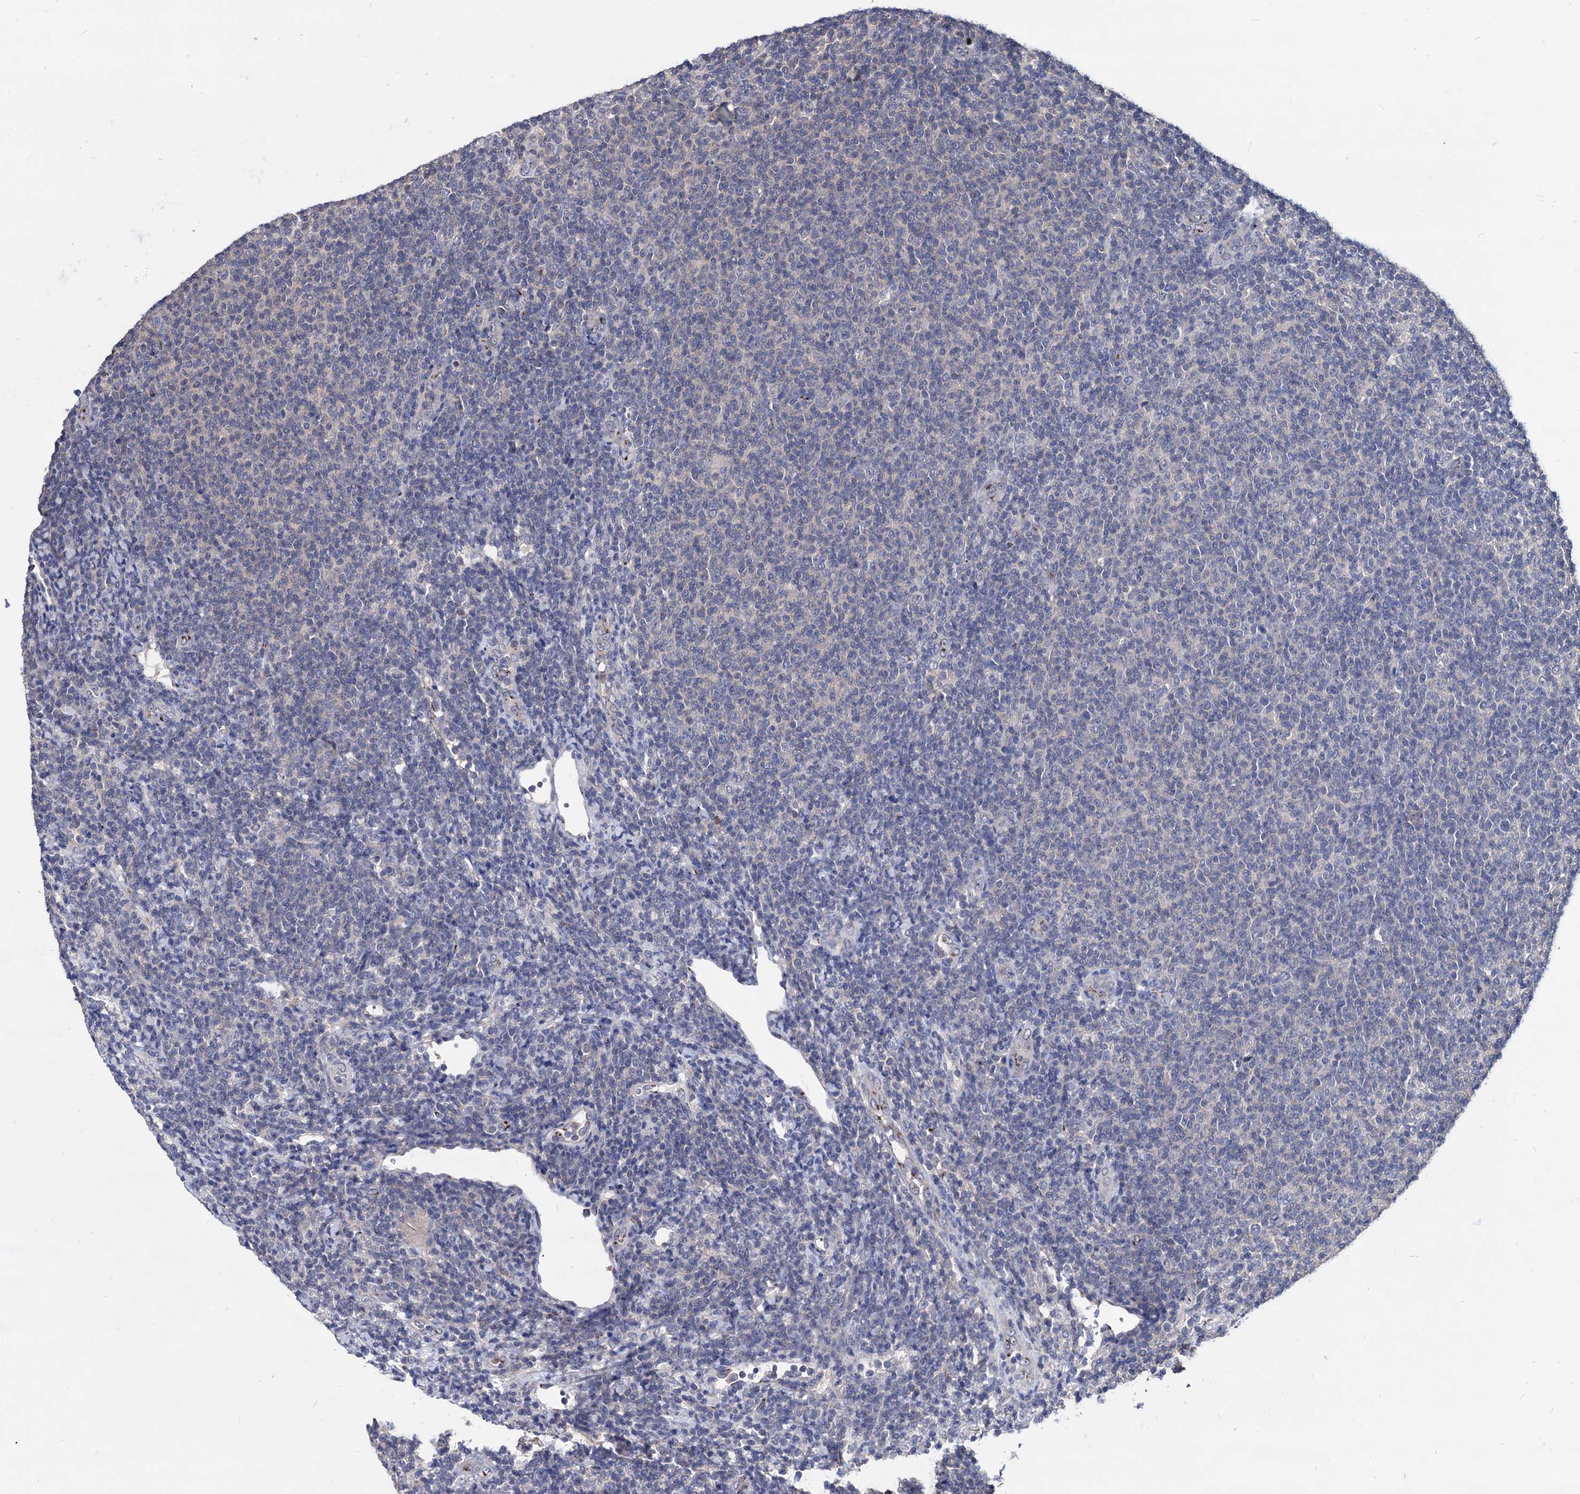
{"staining": {"intensity": "negative", "quantity": "none", "location": "none"}, "tissue": "lymphoma", "cell_type": "Tumor cells", "image_type": "cancer", "snomed": [{"axis": "morphology", "description": "Malignant lymphoma, non-Hodgkin's type, Low grade"}, {"axis": "topography", "description": "Lymph node"}], "caption": "This image is of malignant lymphoma, non-Hodgkin's type (low-grade) stained with immunohistochemistry (IHC) to label a protein in brown with the nuclei are counter-stained blue. There is no staining in tumor cells.", "gene": "ESD", "patient": {"sex": "male", "age": 66}}